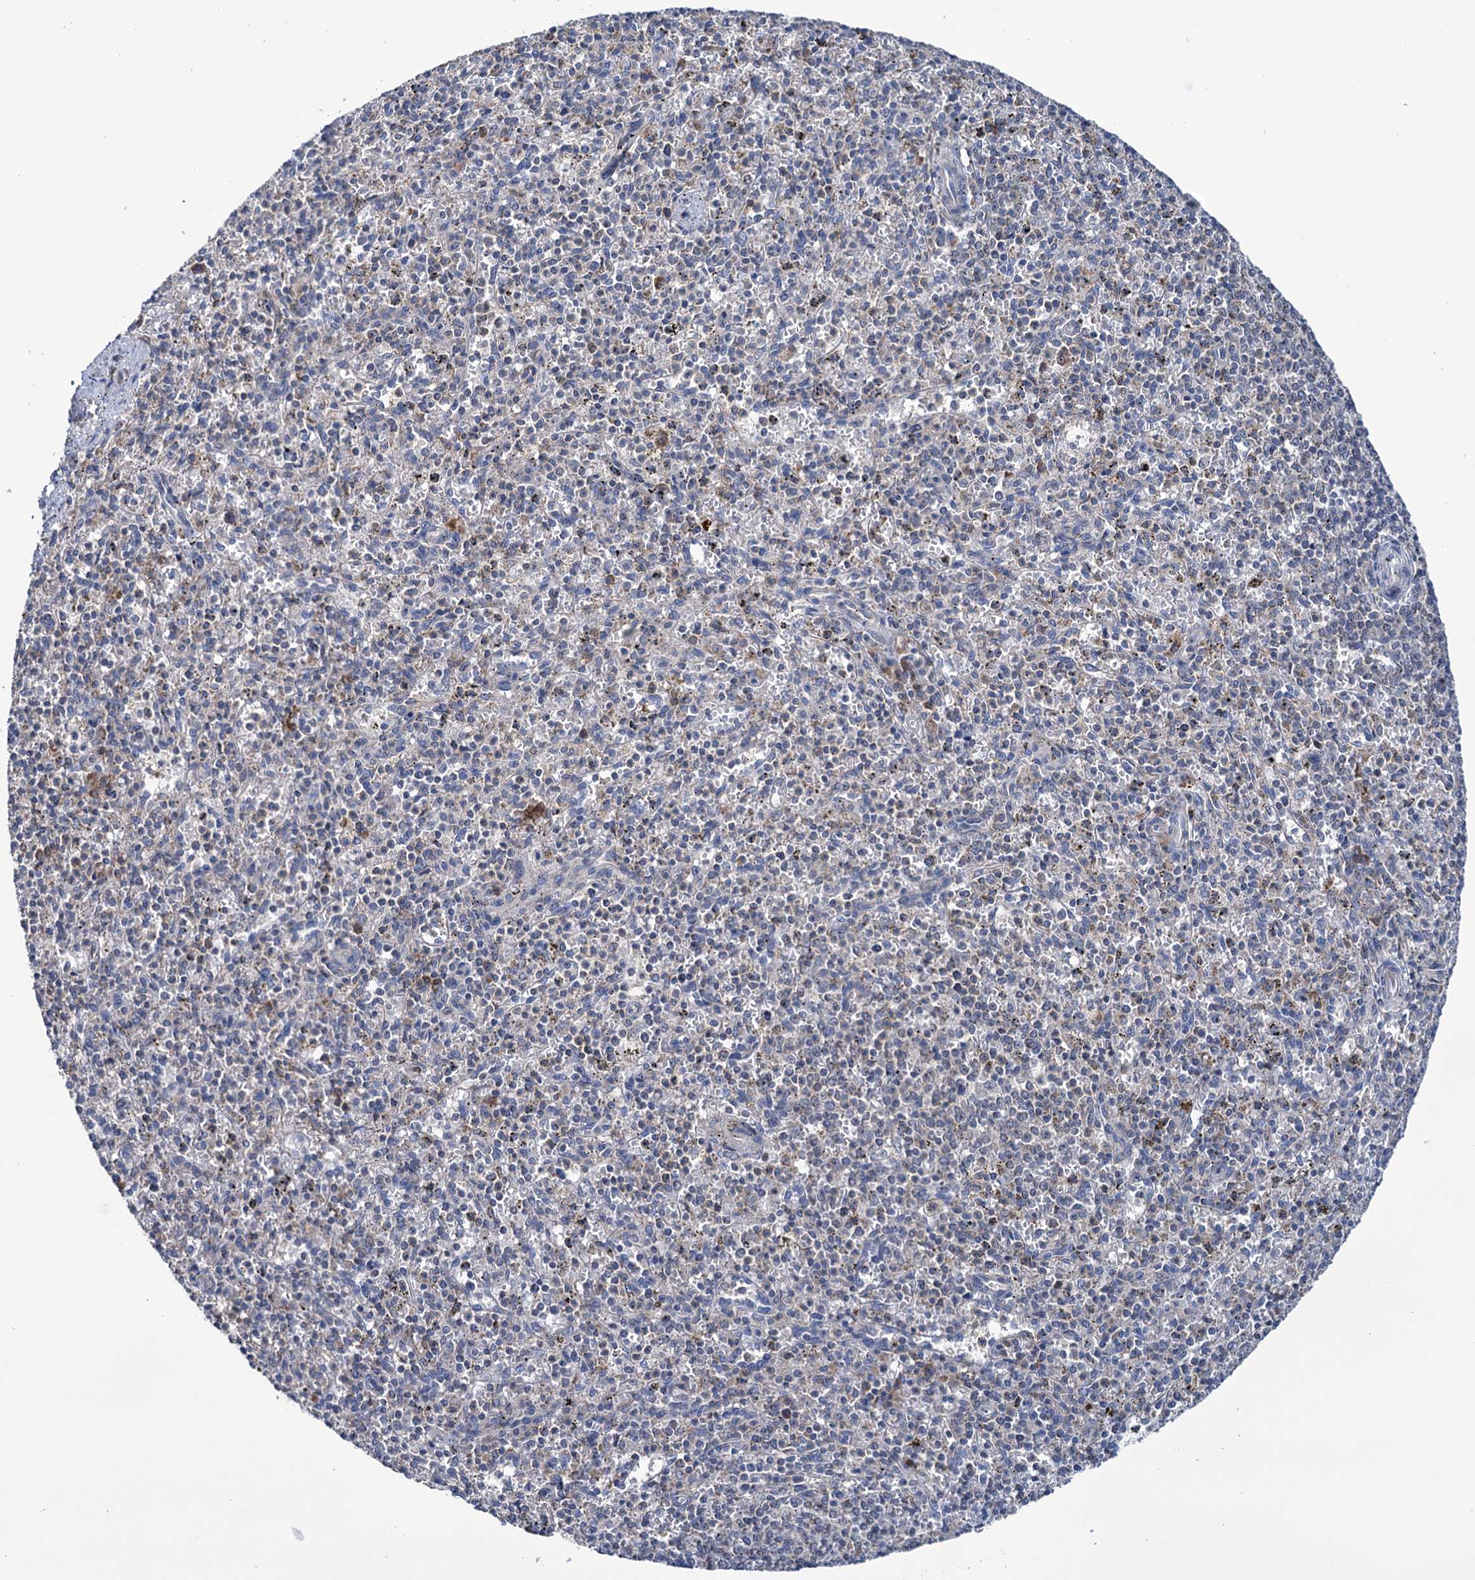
{"staining": {"intensity": "negative", "quantity": "none", "location": "none"}, "tissue": "spleen", "cell_type": "Cells in red pulp", "image_type": "normal", "snomed": [{"axis": "morphology", "description": "Normal tissue, NOS"}, {"axis": "topography", "description": "Spleen"}], "caption": "Human spleen stained for a protein using IHC reveals no staining in cells in red pulp.", "gene": "HTR3B", "patient": {"sex": "male", "age": 72}}